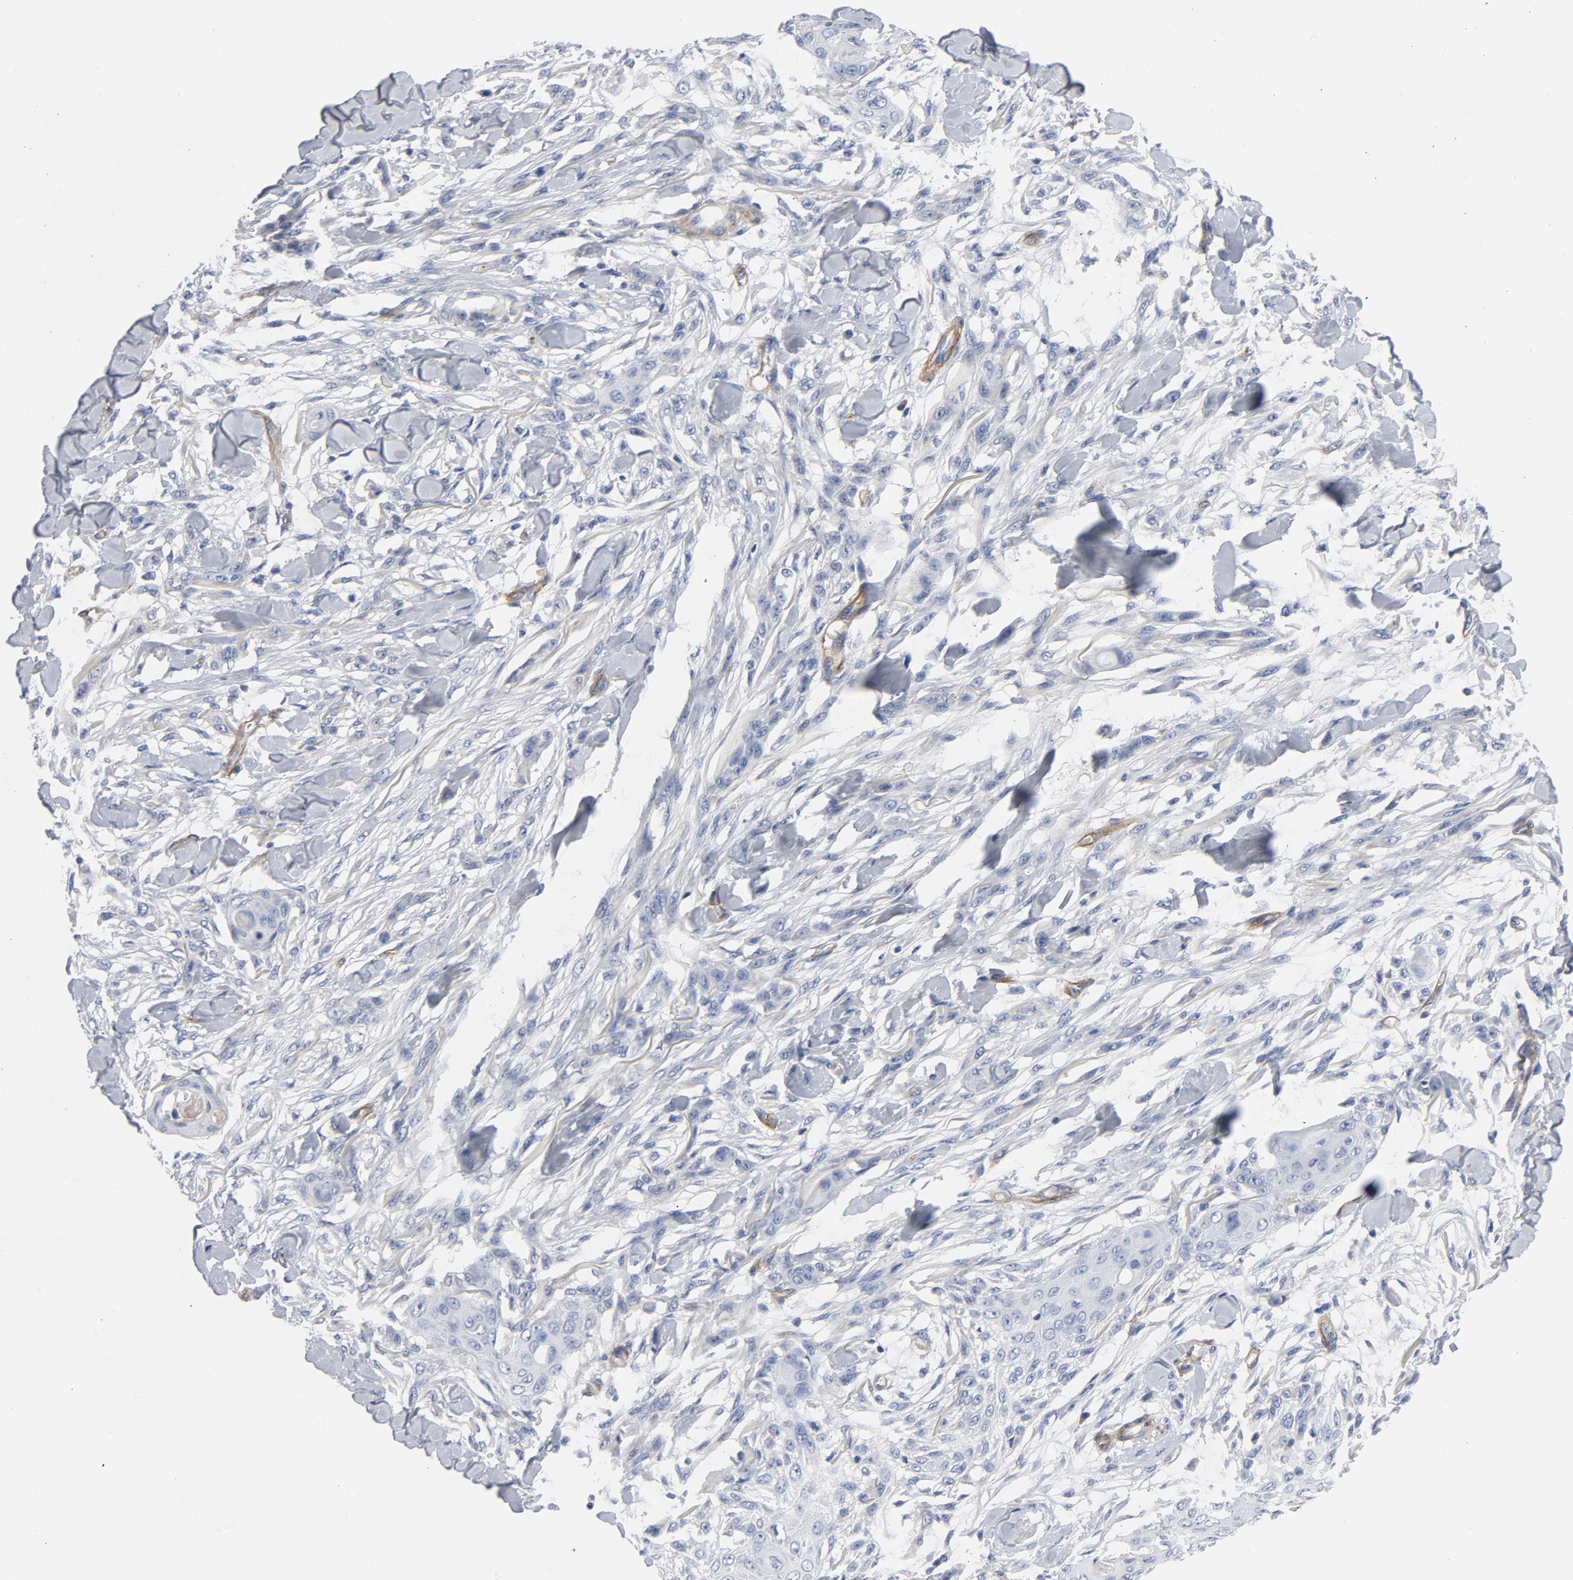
{"staining": {"intensity": "negative", "quantity": "none", "location": "none"}, "tissue": "skin cancer", "cell_type": "Tumor cells", "image_type": "cancer", "snomed": [{"axis": "morphology", "description": "Normal tissue, NOS"}, {"axis": "morphology", "description": "Squamous cell carcinoma, NOS"}, {"axis": "topography", "description": "Skin"}], "caption": "DAB immunohistochemical staining of skin cancer displays no significant positivity in tumor cells. (Brightfield microscopy of DAB (3,3'-diaminobenzidine) immunohistochemistry at high magnification).", "gene": "LAMC1", "patient": {"sex": "female", "age": 59}}